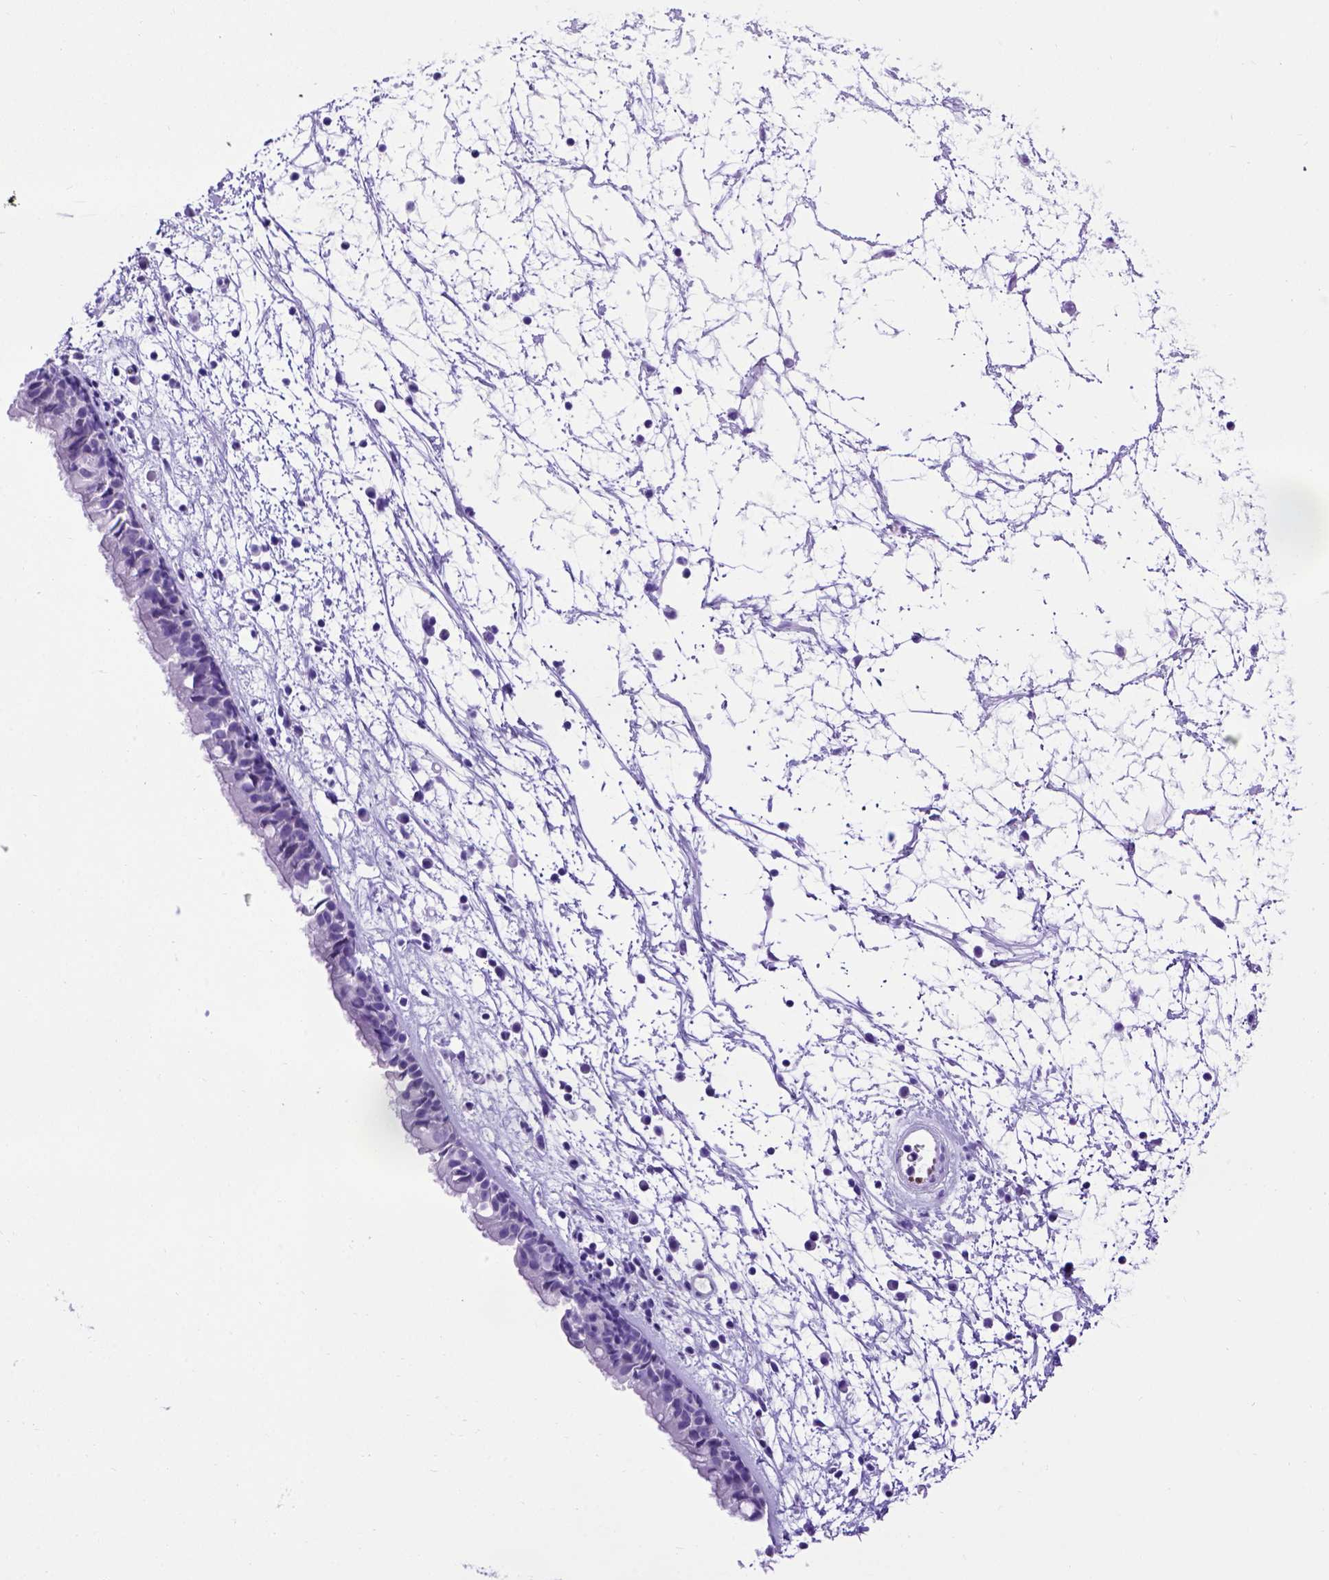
{"staining": {"intensity": "negative", "quantity": "none", "location": "none"}, "tissue": "nasopharynx", "cell_type": "Respiratory epithelial cells", "image_type": "normal", "snomed": [{"axis": "morphology", "description": "Normal tissue, NOS"}, {"axis": "topography", "description": "Nasopharynx"}], "caption": "This is a photomicrograph of immunohistochemistry (IHC) staining of benign nasopharynx, which shows no positivity in respiratory epithelial cells.", "gene": "MEOX2", "patient": {"sex": "male", "age": 24}}